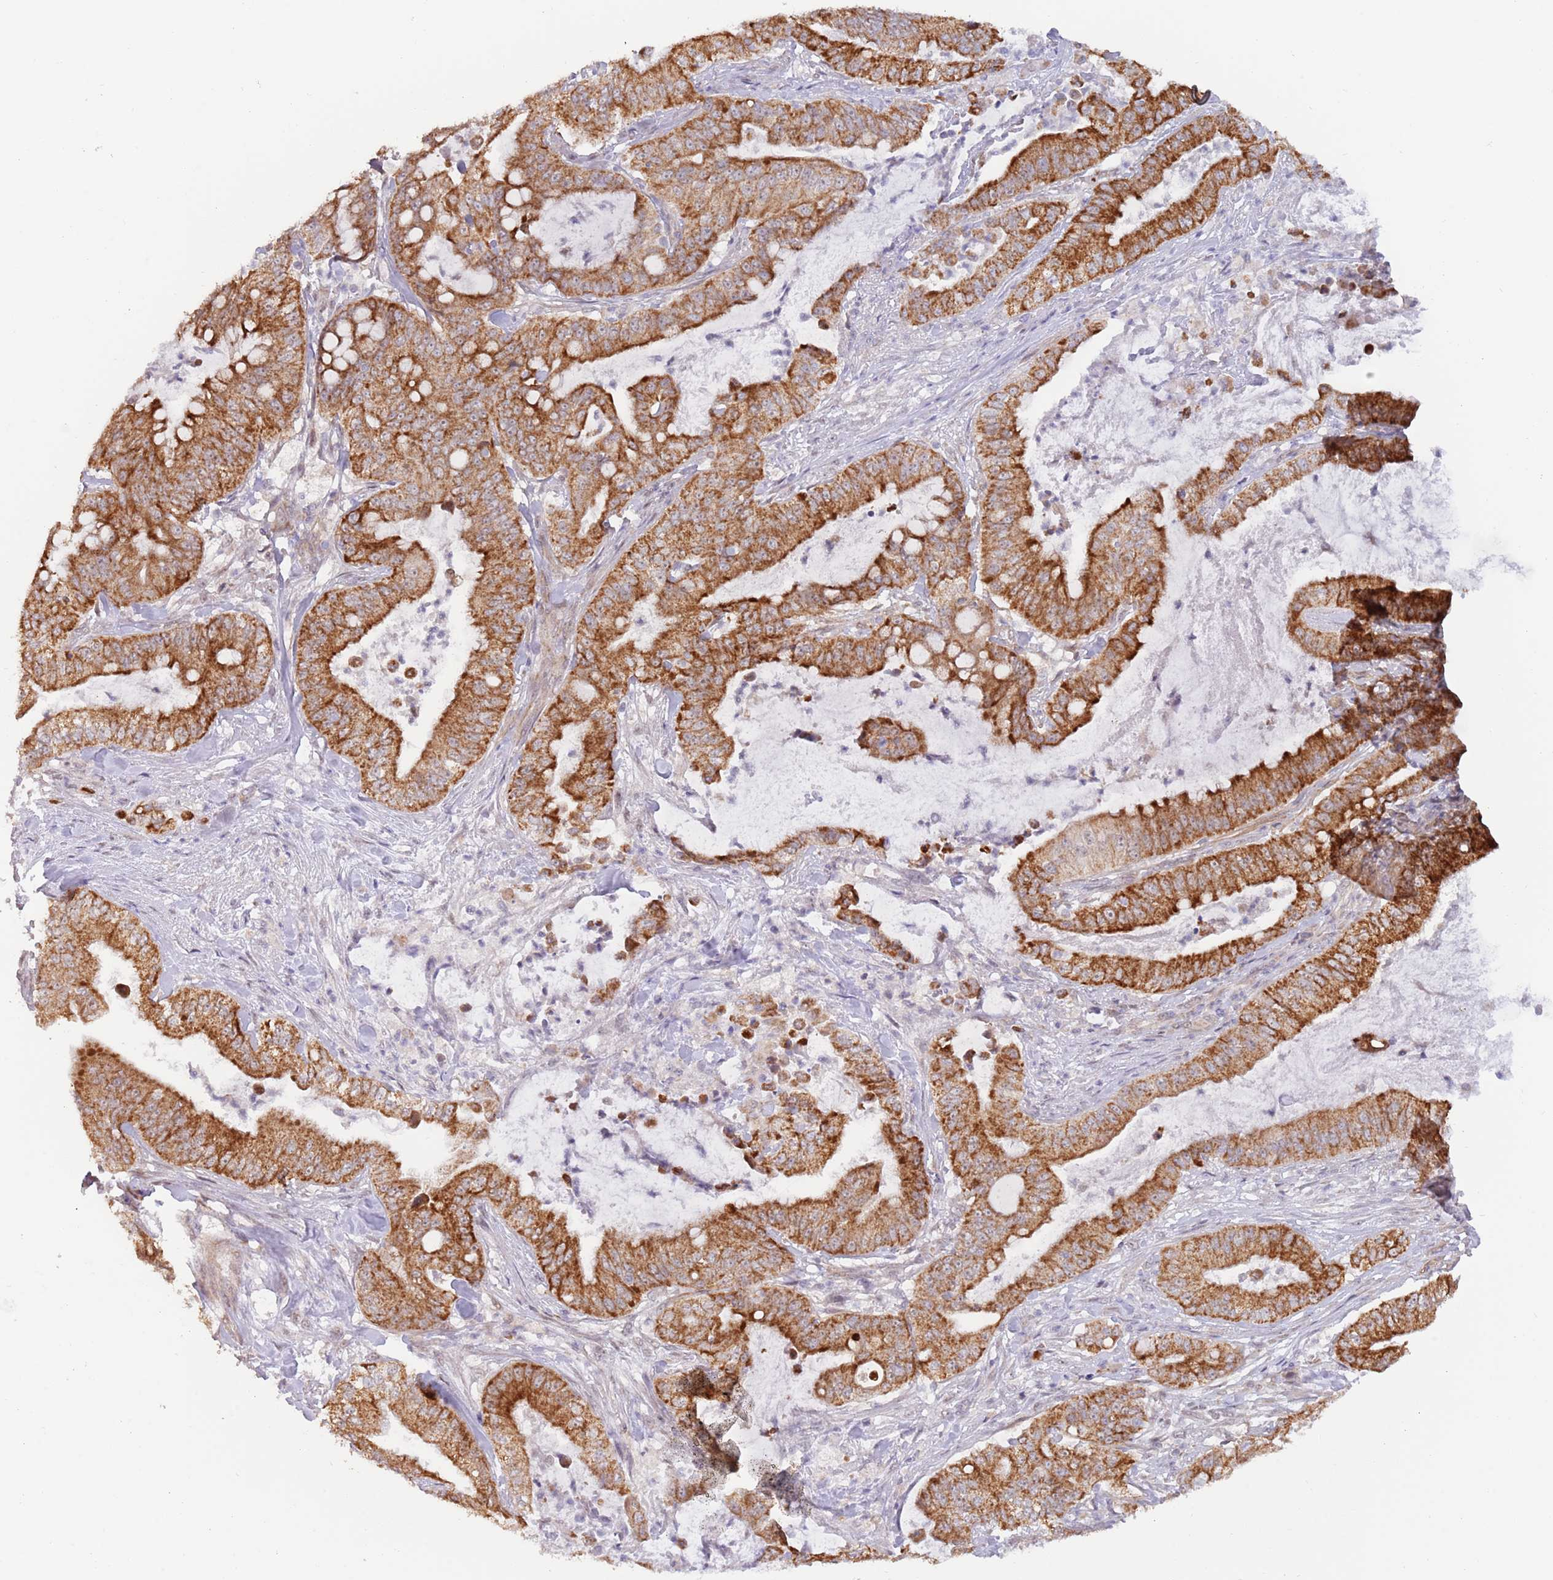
{"staining": {"intensity": "strong", "quantity": ">75%", "location": "cytoplasmic/membranous"}, "tissue": "pancreatic cancer", "cell_type": "Tumor cells", "image_type": "cancer", "snomed": [{"axis": "morphology", "description": "Adenocarcinoma, NOS"}, {"axis": "topography", "description": "Pancreas"}], "caption": "Brown immunohistochemical staining in human pancreatic cancer reveals strong cytoplasmic/membranous positivity in about >75% of tumor cells.", "gene": "UQCC3", "patient": {"sex": "male", "age": 71}}